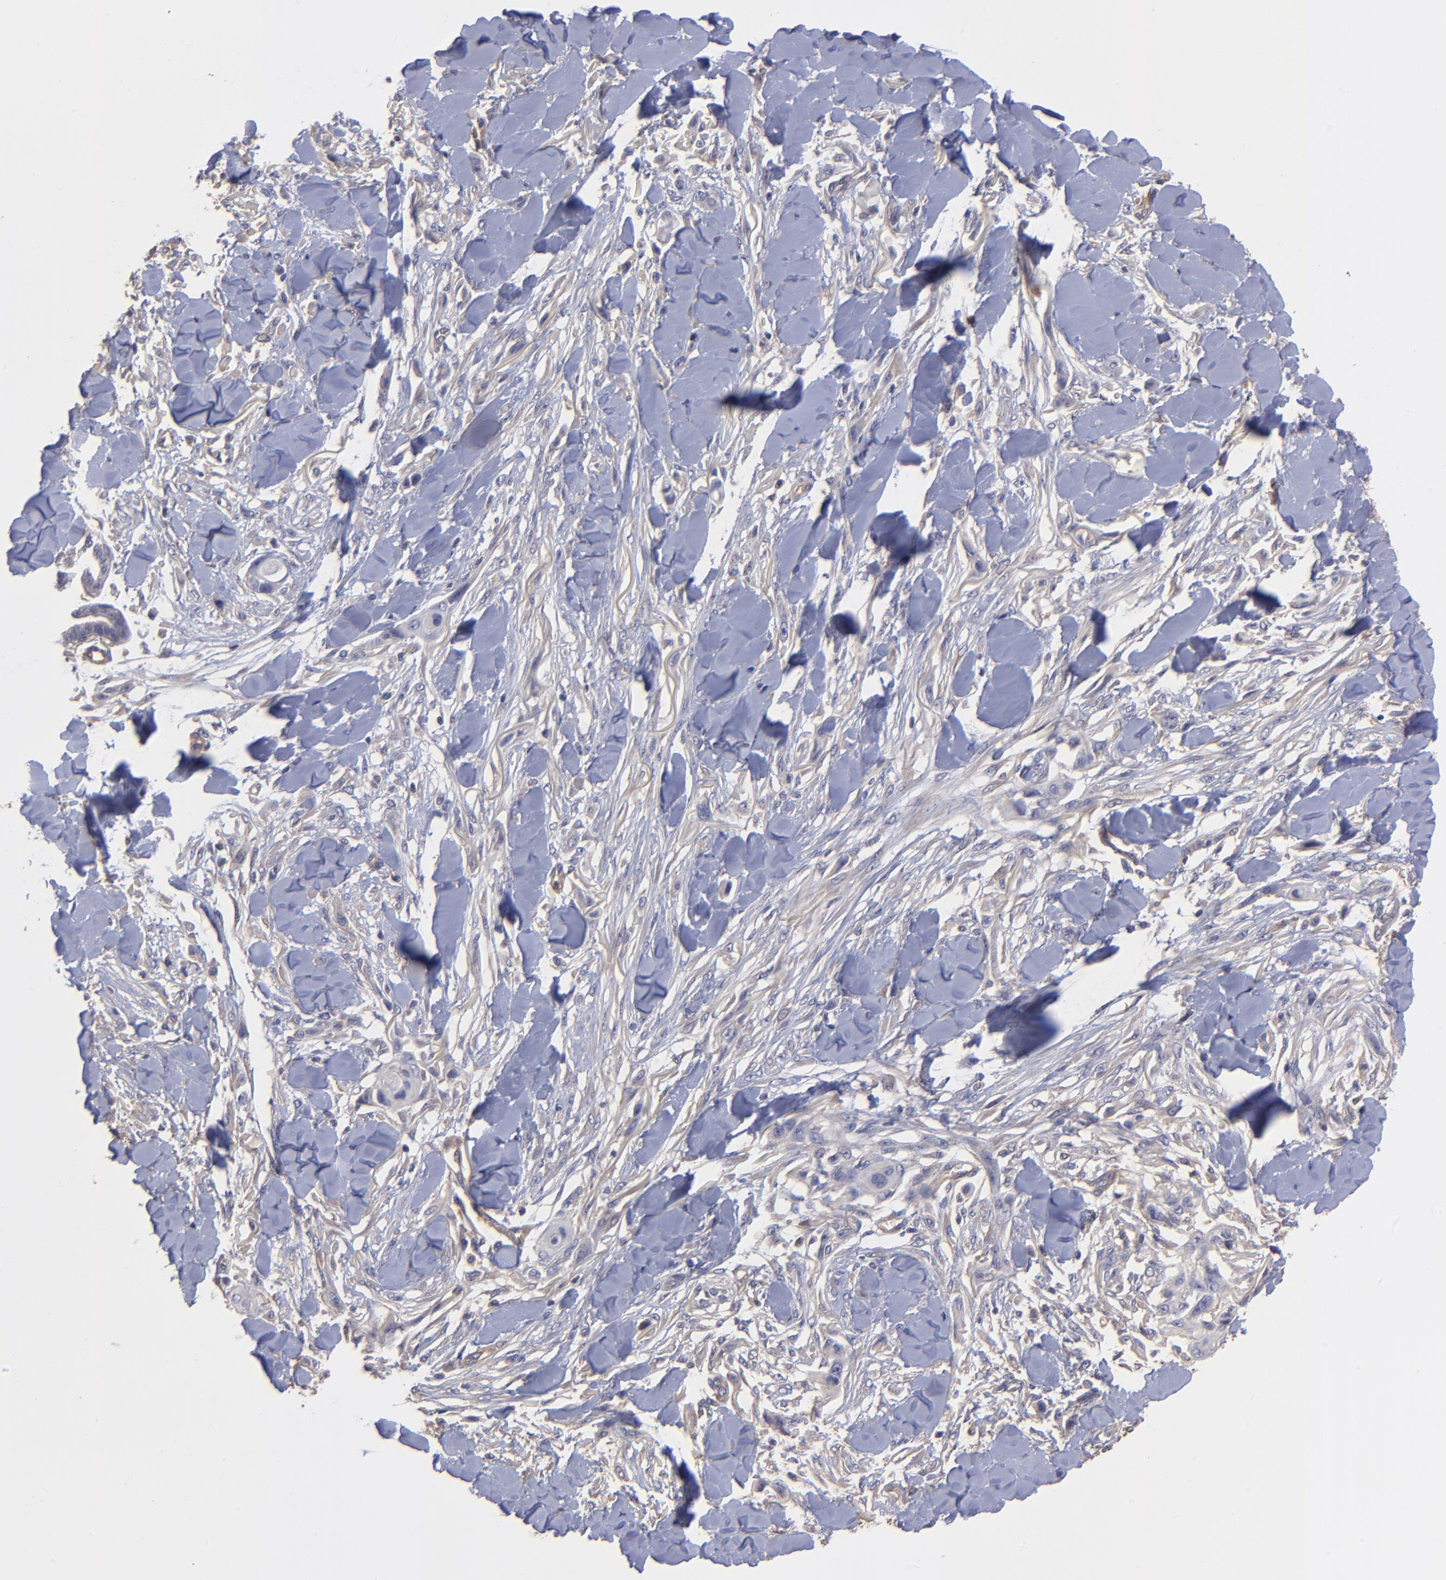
{"staining": {"intensity": "negative", "quantity": "none", "location": "none"}, "tissue": "skin cancer", "cell_type": "Tumor cells", "image_type": "cancer", "snomed": [{"axis": "morphology", "description": "Squamous cell carcinoma, NOS"}, {"axis": "topography", "description": "Skin"}], "caption": "Image shows no significant protein staining in tumor cells of skin cancer.", "gene": "ASB7", "patient": {"sex": "female", "age": 59}}